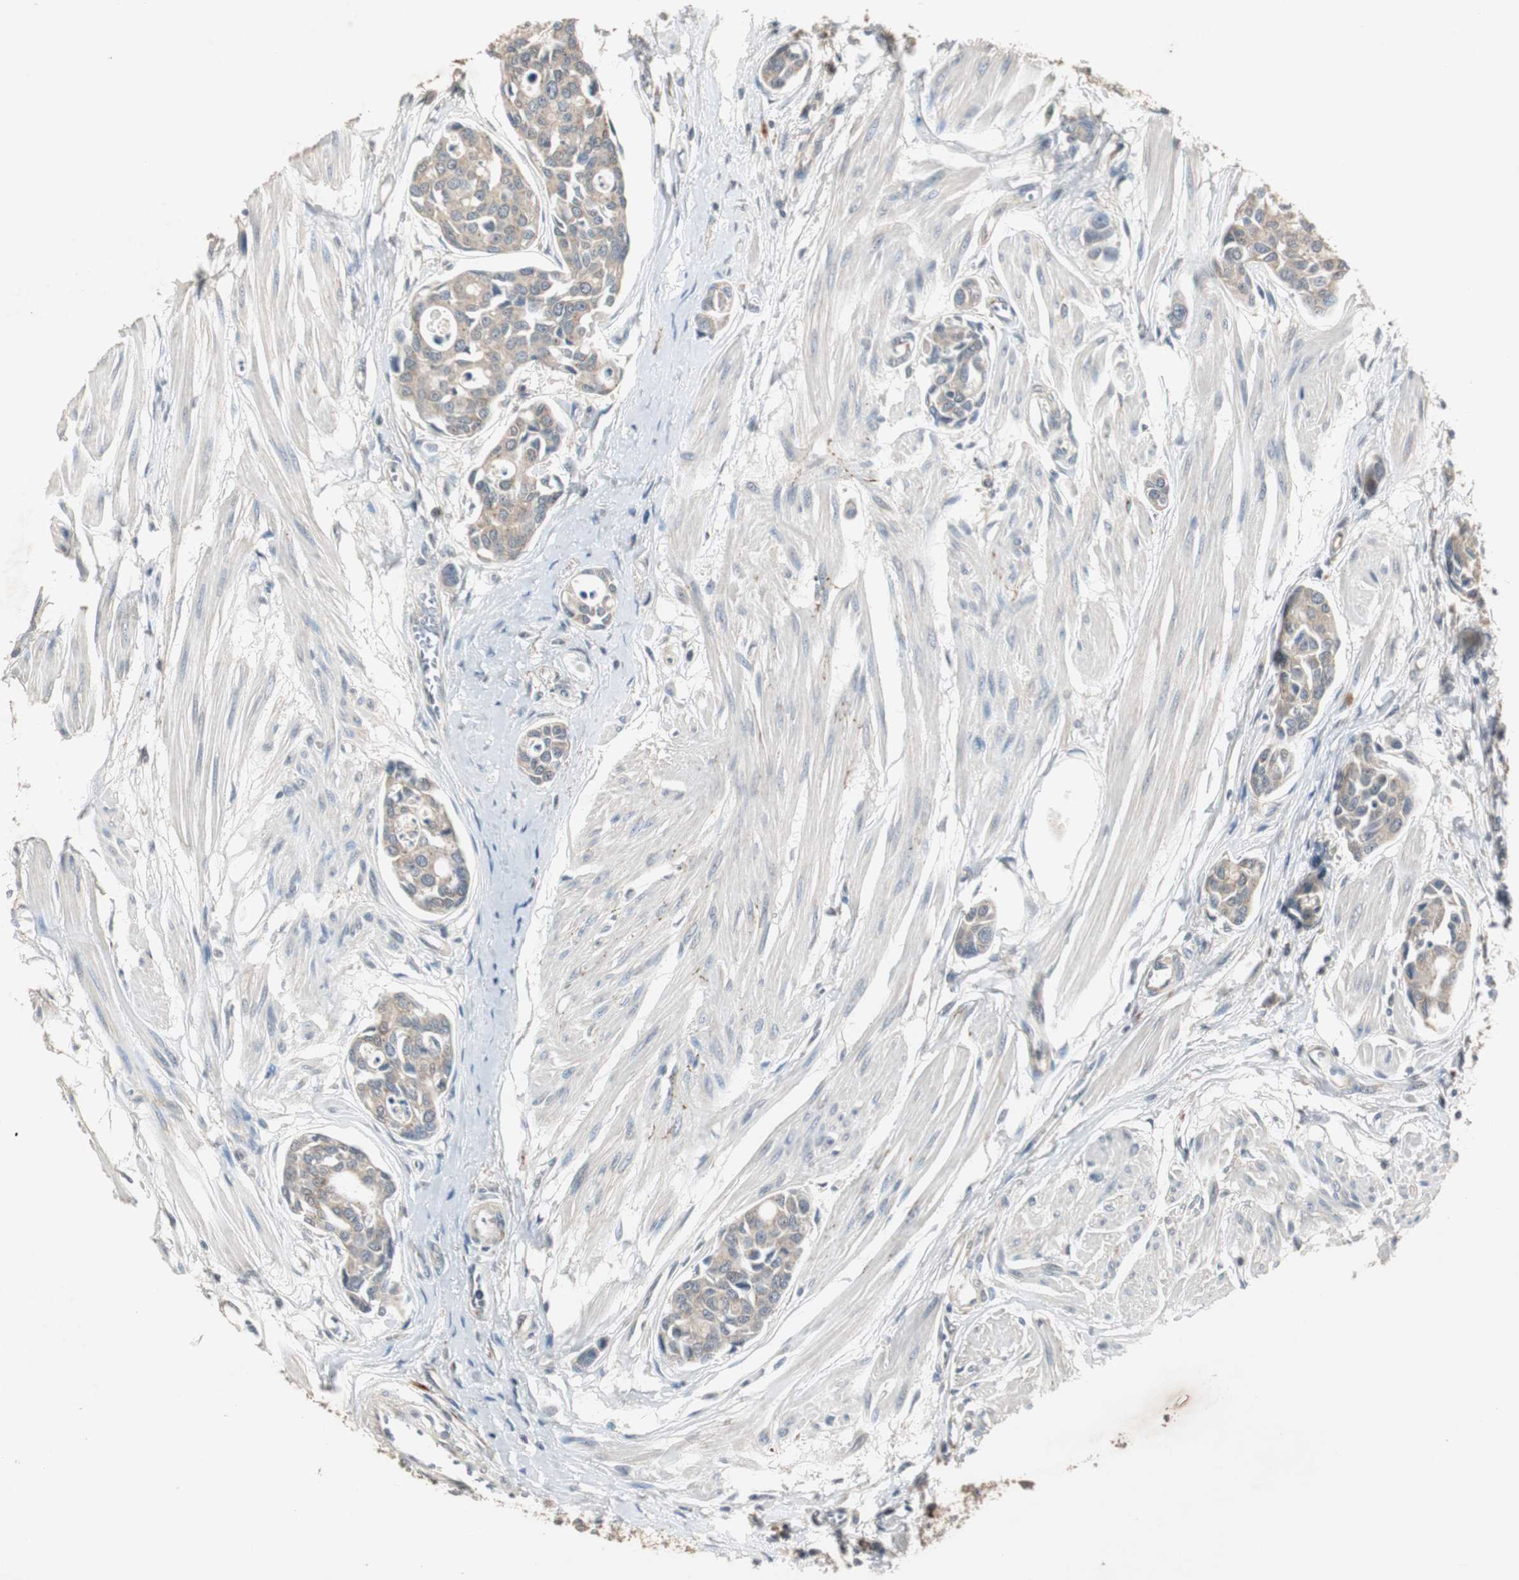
{"staining": {"intensity": "weak", "quantity": ">75%", "location": "cytoplasmic/membranous"}, "tissue": "urothelial cancer", "cell_type": "Tumor cells", "image_type": "cancer", "snomed": [{"axis": "morphology", "description": "Urothelial carcinoma, High grade"}, {"axis": "topography", "description": "Urinary bladder"}], "caption": "Immunohistochemistry (IHC) image of urothelial carcinoma (high-grade) stained for a protein (brown), which reveals low levels of weak cytoplasmic/membranous expression in about >75% of tumor cells.", "gene": "PTPRN2", "patient": {"sex": "male", "age": 78}}